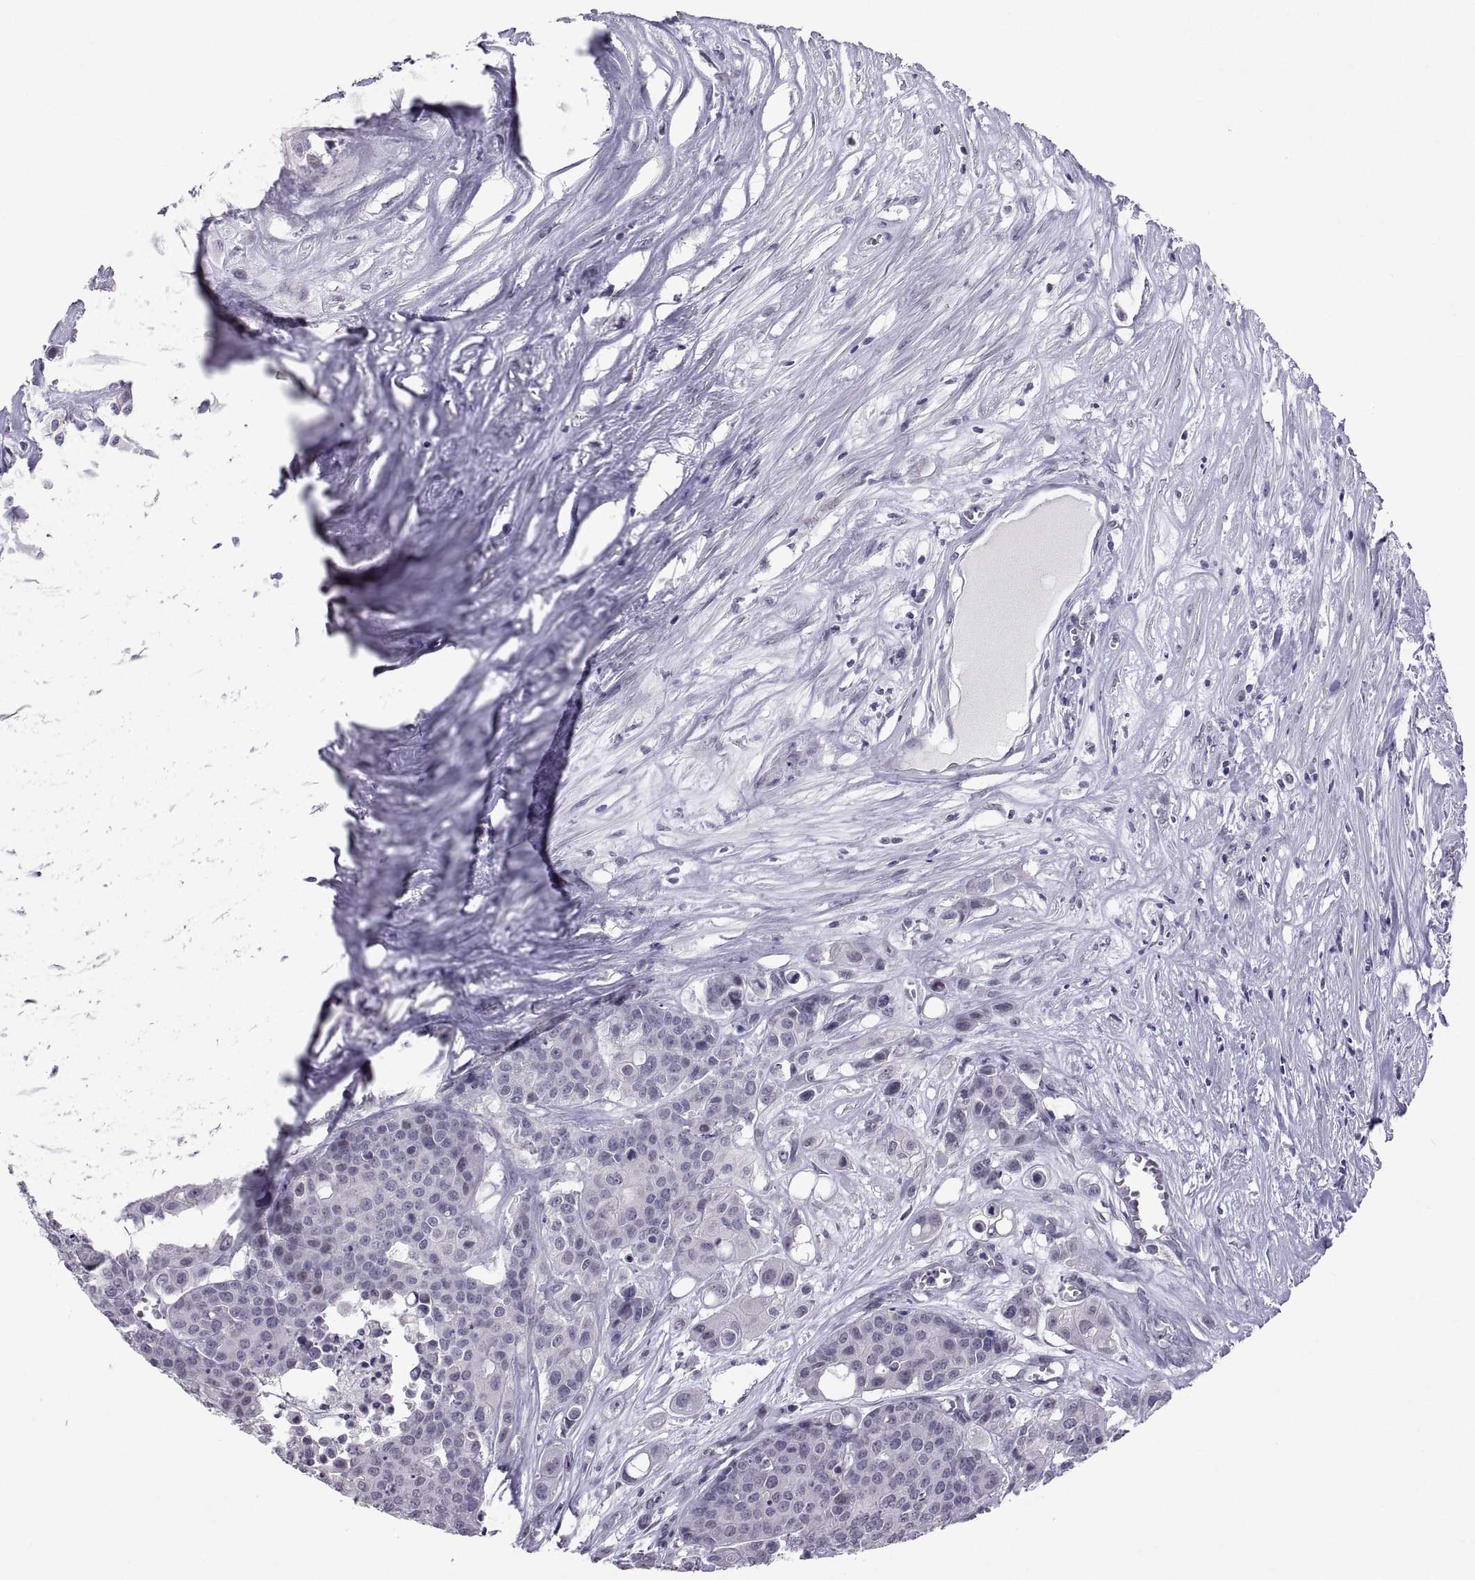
{"staining": {"intensity": "negative", "quantity": "none", "location": "none"}, "tissue": "carcinoid", "cell_type": "Tumor cells", "image_type": "cancer", "snomed": [{"axis": "morphology", "description": "Carcinoid, malignant, NOS"}, {"axis": "topography", "description": "Colon"}], "caption": "Tumor cells are negative for protein expression in human malignant carcinoid.", "gene": "KRT77", "patient": {"sex": "male", "age": 81}}